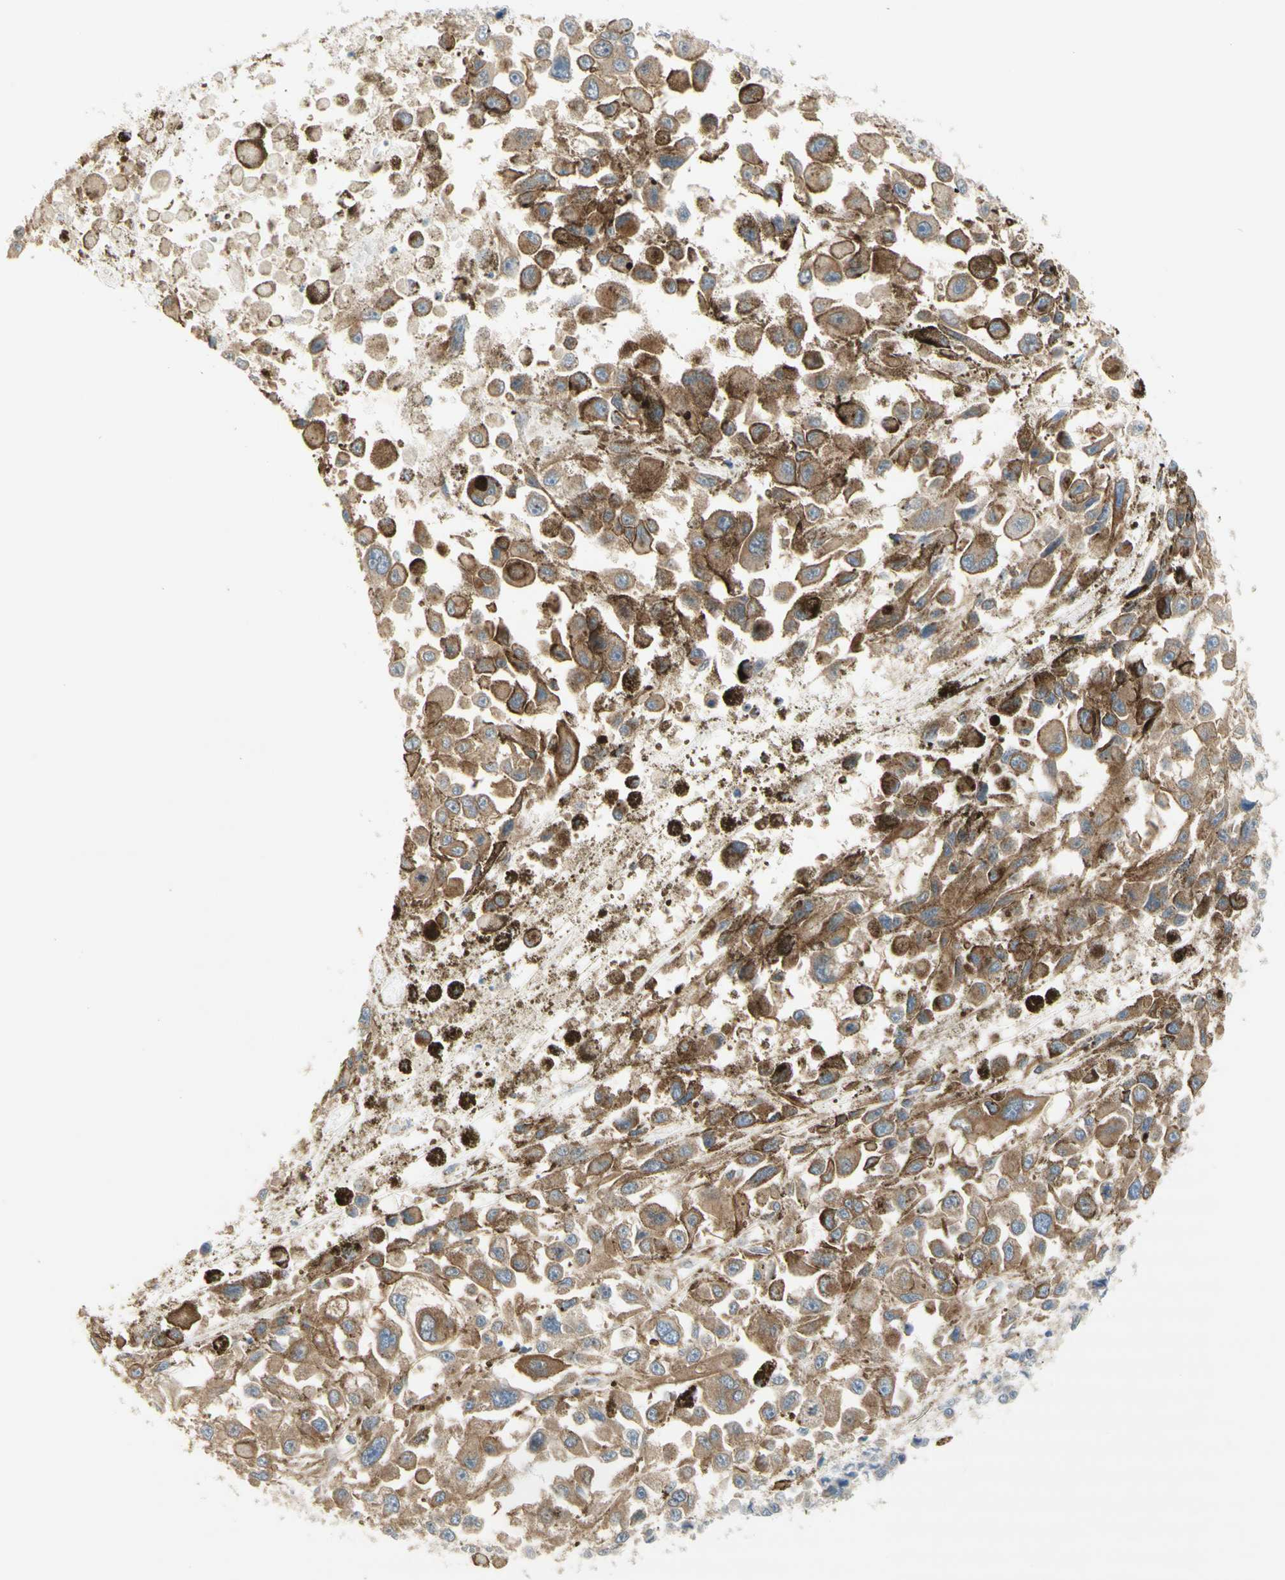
{"staining": {"intensity": "moderate", "quantity": ">75%", "location": "cytoplasmic/membranous"}, "tissue": "melanoma", "cell_type": "Tumor cells", "image_type": "cancer", "snomed": [{"axis": "morphology", "description": "Malignant melanoma, Metastatic site"}, {"axis": "topography", "description": "Lymph node"}], "caption": "Malignant melanoma (metastatic site) stained with a protein marker displays moderate staining in tumor cells.", "gene": "DYNC1H1", "patient": {"sex": "male", "age": 59}}